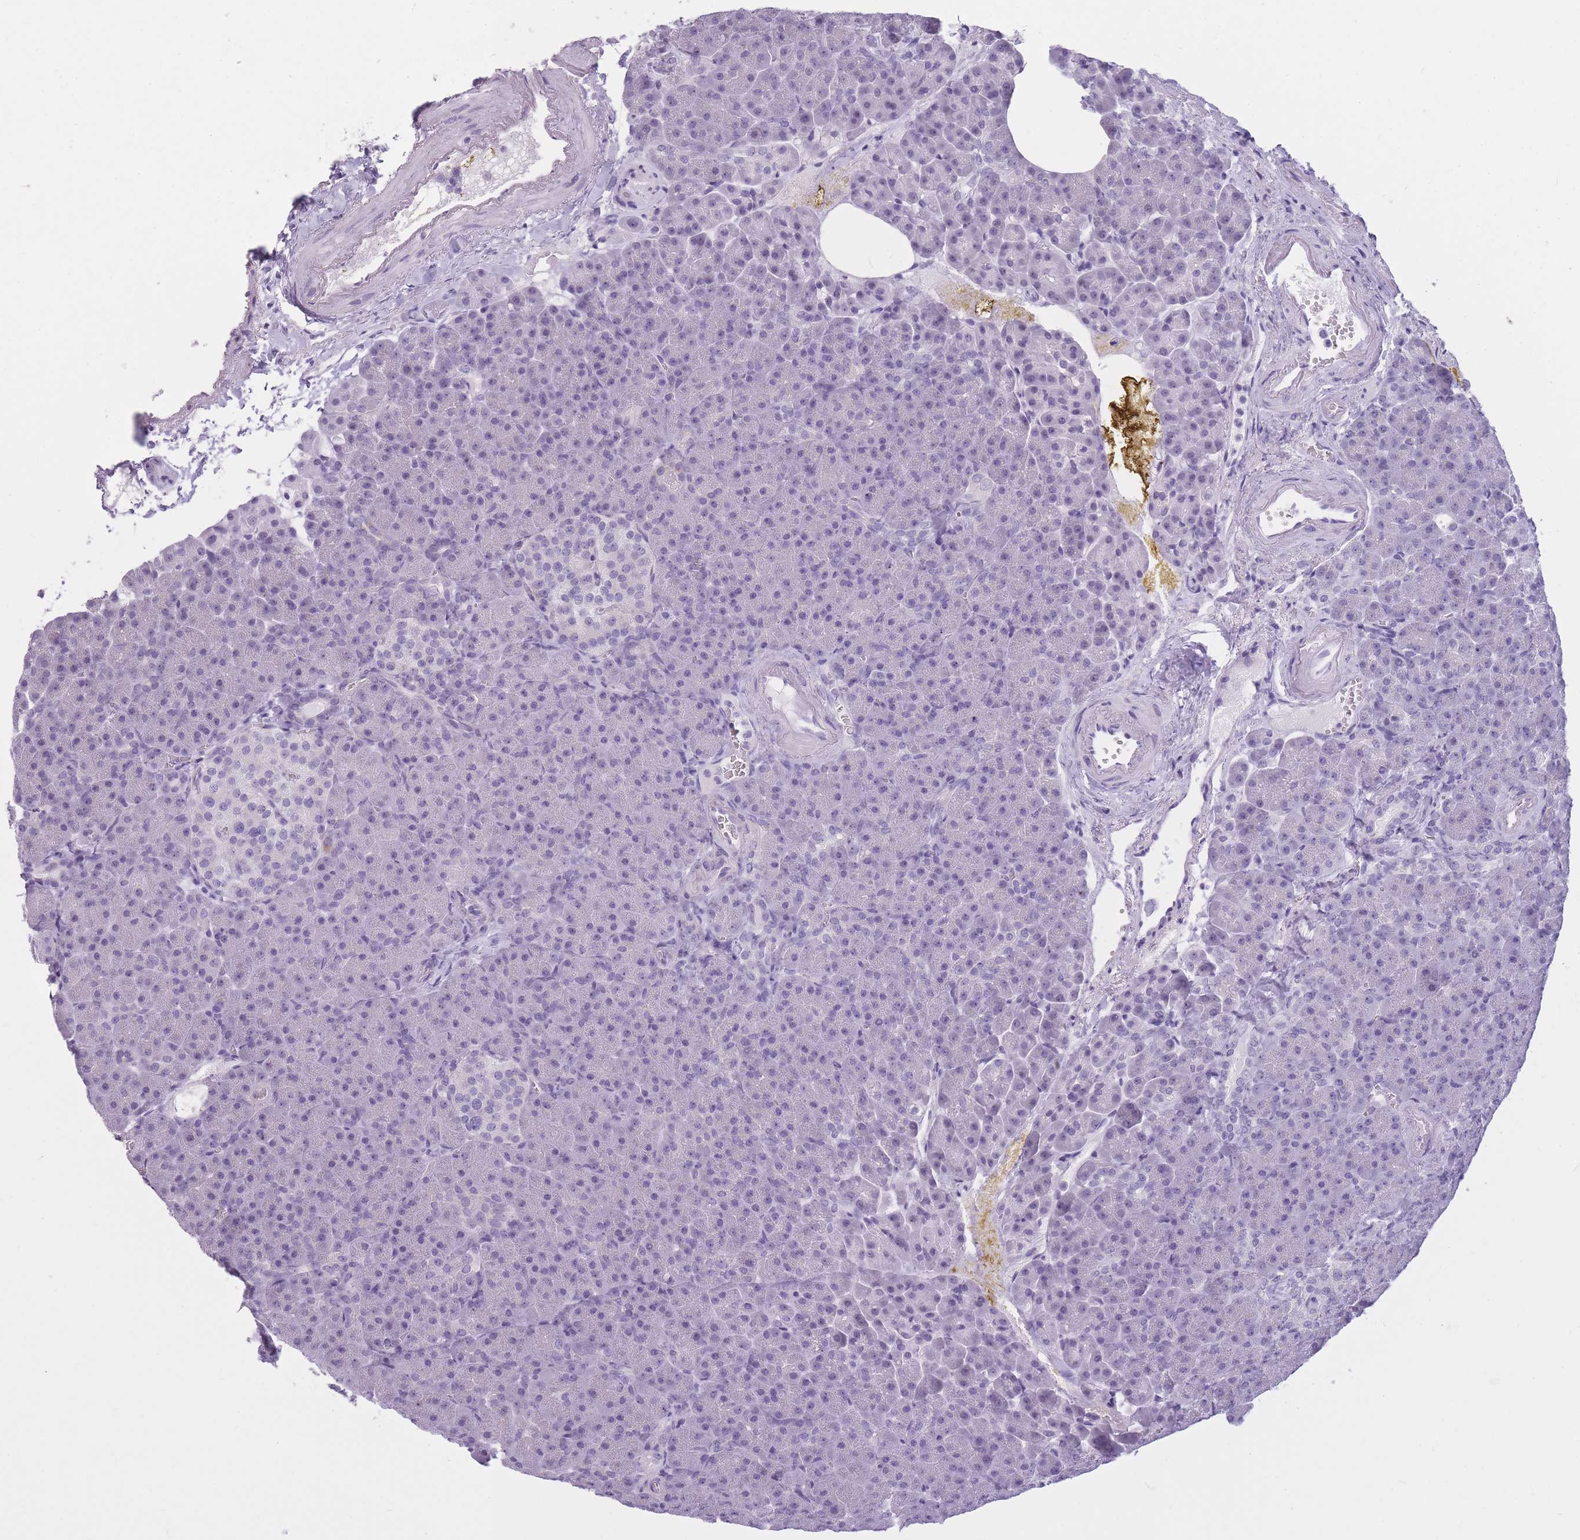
{"staining": {"intensity": "negative", "quantity": "none", "location": "none"}, "tissue": "pancreas", "cell_type": "Exocrine glandular cells", "image_type": "normal", "snomed": [{"axis": "morphology", "description": "Normal tissue, NOS"}, {"axis": "topography", "description": "Pancreas"}], "caption": "Exocrine glandular cells show no significant protein expression in normal pancreas. Nuclei are stained in blue.", "gene": "GOLGA6A", "patient": {"sex": "female", "age": 74}}